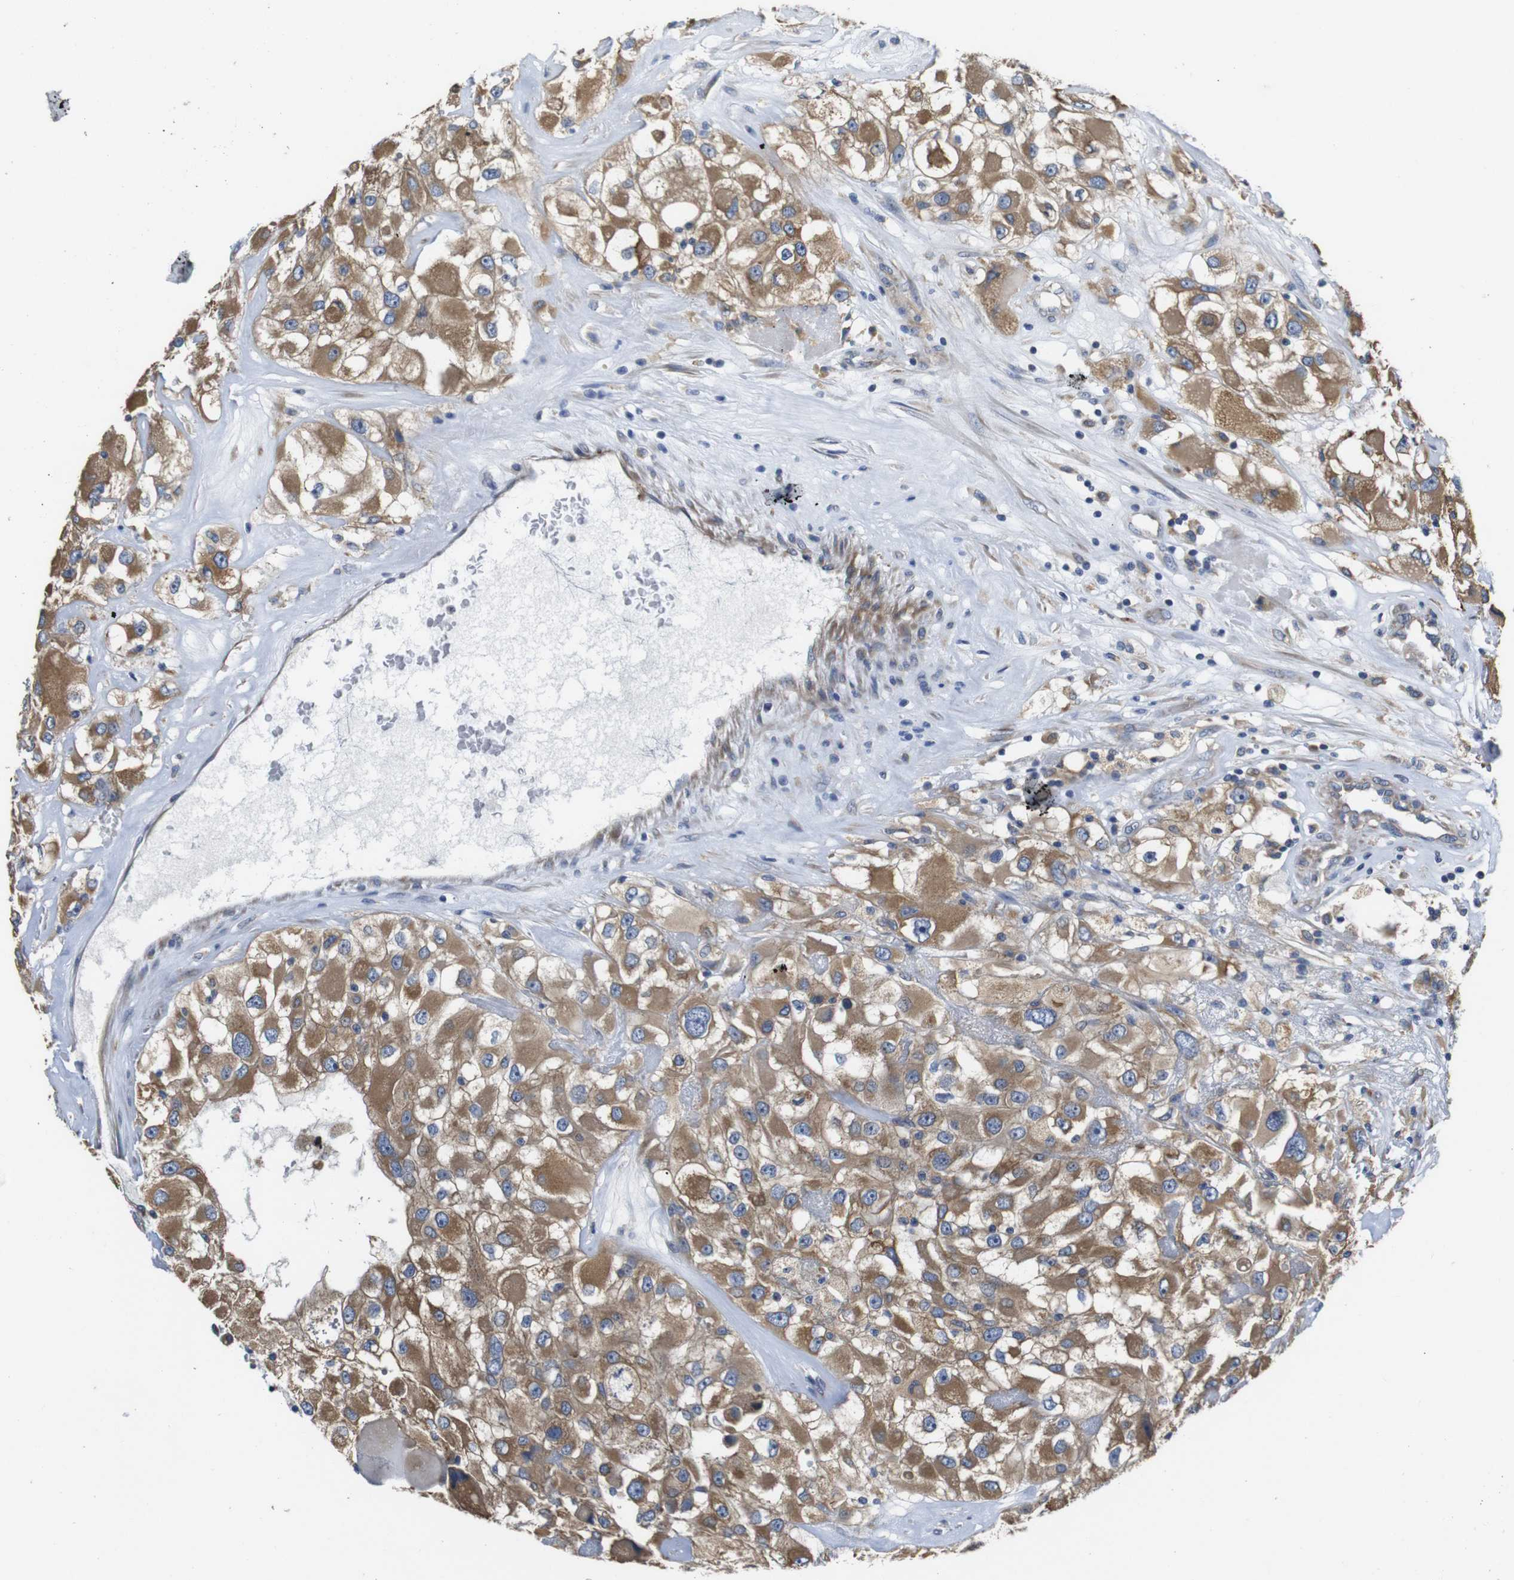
{"staining": {"intensity": "moderate", "quantity": ">75%", "location": "cytoplasmic/membranous"}, "tissue": "renal cancer", "cell_type": "Tumor cells", "image_type": "cancer", "snomed": [{"axis": "morphology", "description": "Adenocarcinoma, NOS"}, {"axis": "topography", "description": "Kidney"}], "caption": "Immunohistochemical staining of adenocarcinoma (renal) demonstrates medium levels of moderate cytoplasmic/membranous protein positivity in approximately >75% of tumor cells. The protein of interest is stained brown, and the nuclei are stained in blue (DAB IHC with brightfield microscopy, high magnification).", "gene": "MARCHF7", "patient": {"sex": "female", "age": 52}}